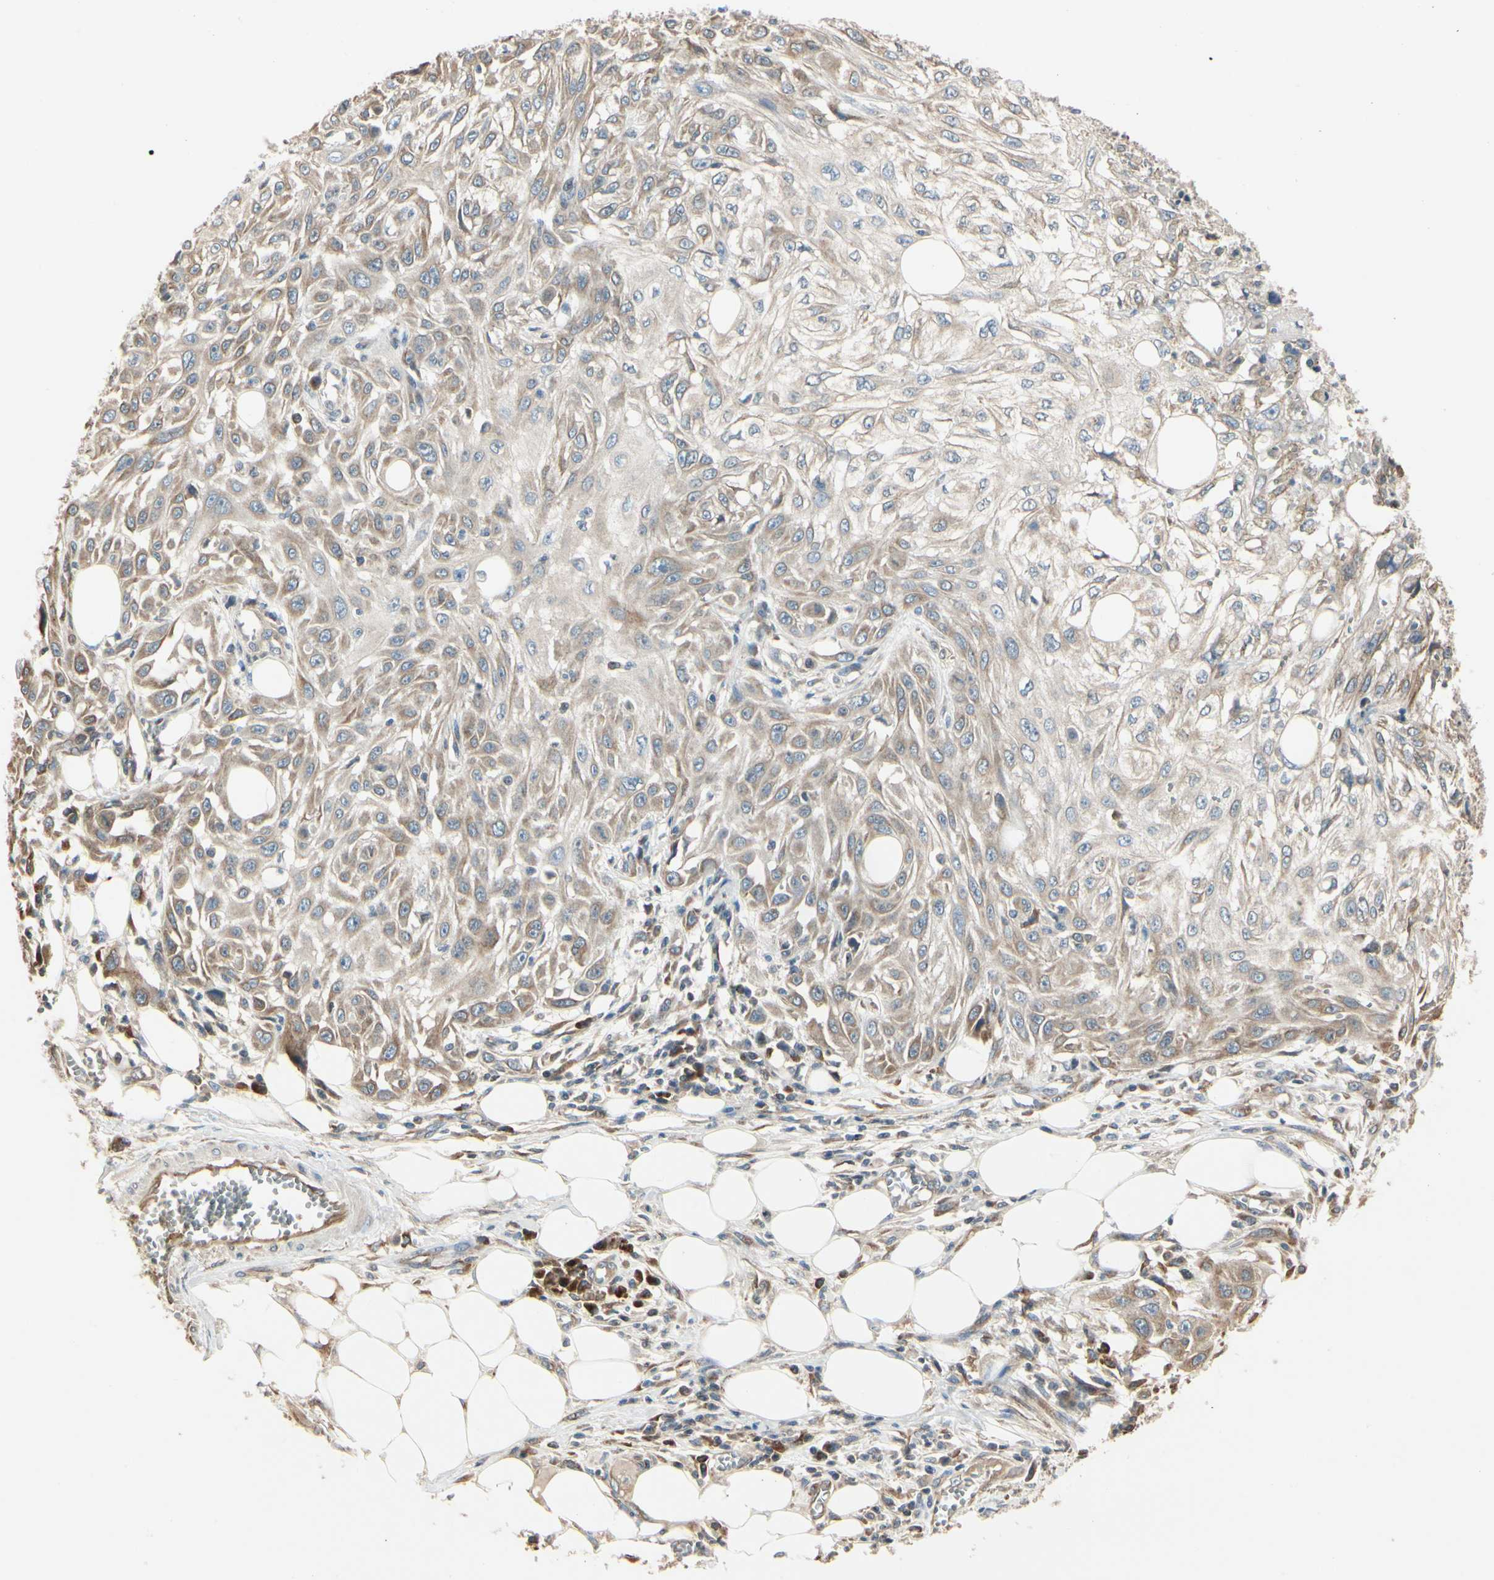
{"staining": {"intensity": "weak", "quantity": ">75%", "location": "cytoplasmic/membranous"}, "tissue": "skin cancer", "cell_type": "Tumor cells", "image_type": "cancer", "snomed": [{"axis": "morphology", "description": "Squamous cell carcinoma, NOS"}, {"axis": "topography", "description": "Skin"}], "caption": "The image demonstrates staining of skin cancer (squamous cell carcinoma), revealing weak cytoplasmic/membranous protein expression (brown color) within tumor cells.", "gene": "NUCB2", "patient": {"sex": "male", "age": 75}}